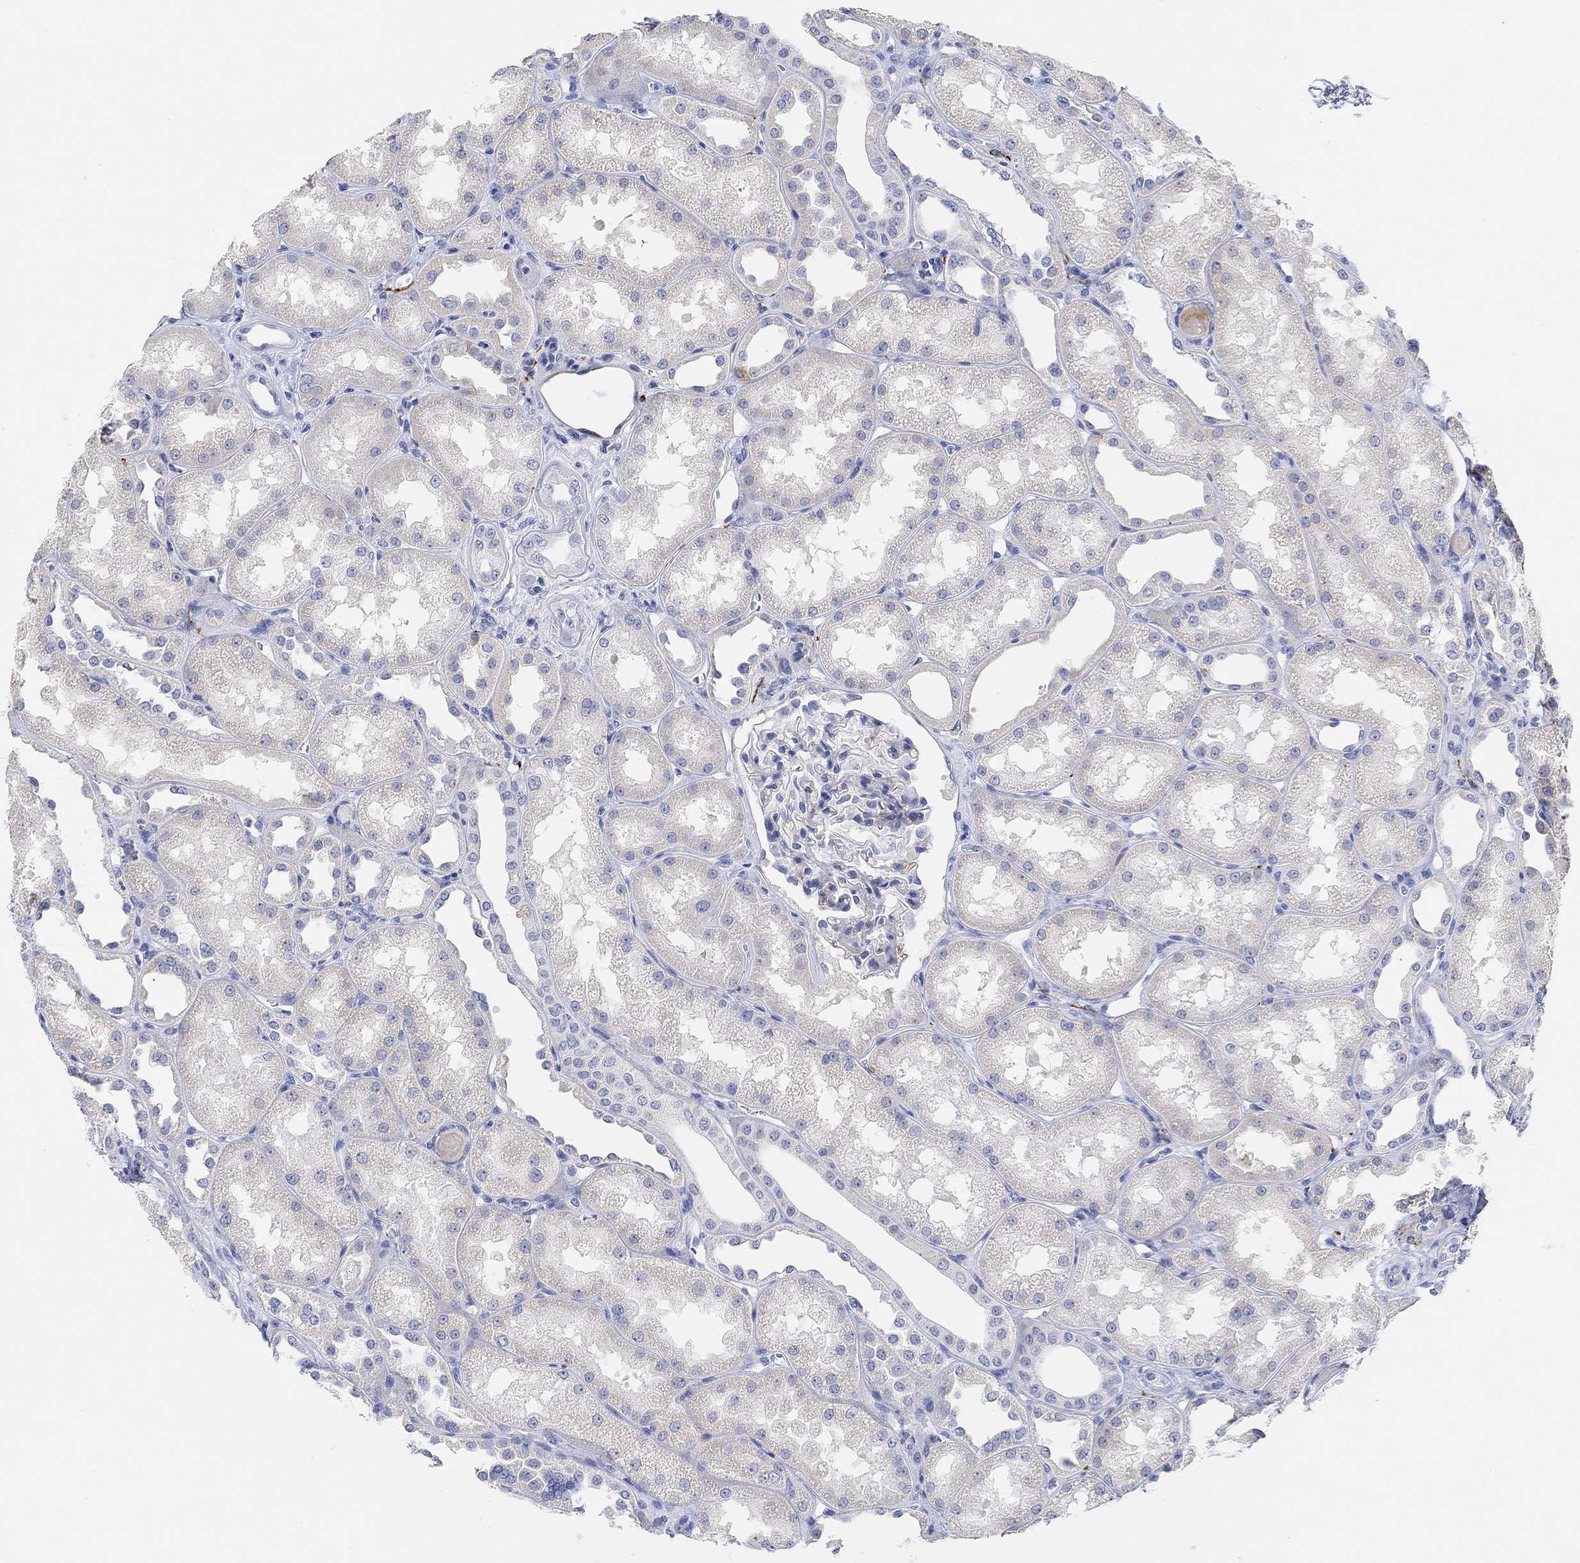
{"staining": {"intensity": "weak", "quantity": "<25%", "location": "cytoplasmic/membranous"}, "tissue": "kidney", "cell_type": "Cells in glomeruli", "image_type": "normal", "snomed": [{"axis": "morphology", "description": "Normal tissue, NOS"}, {"axis": "topography", "description": "Kidney"}], "caption": "This is an immunohistochemistry (IHC) photomicrograph of normal kidney. There is no expression in cells in glomeruli.", "gene": "VAT1L", "patient": {"sex": "male", "age": 61}}